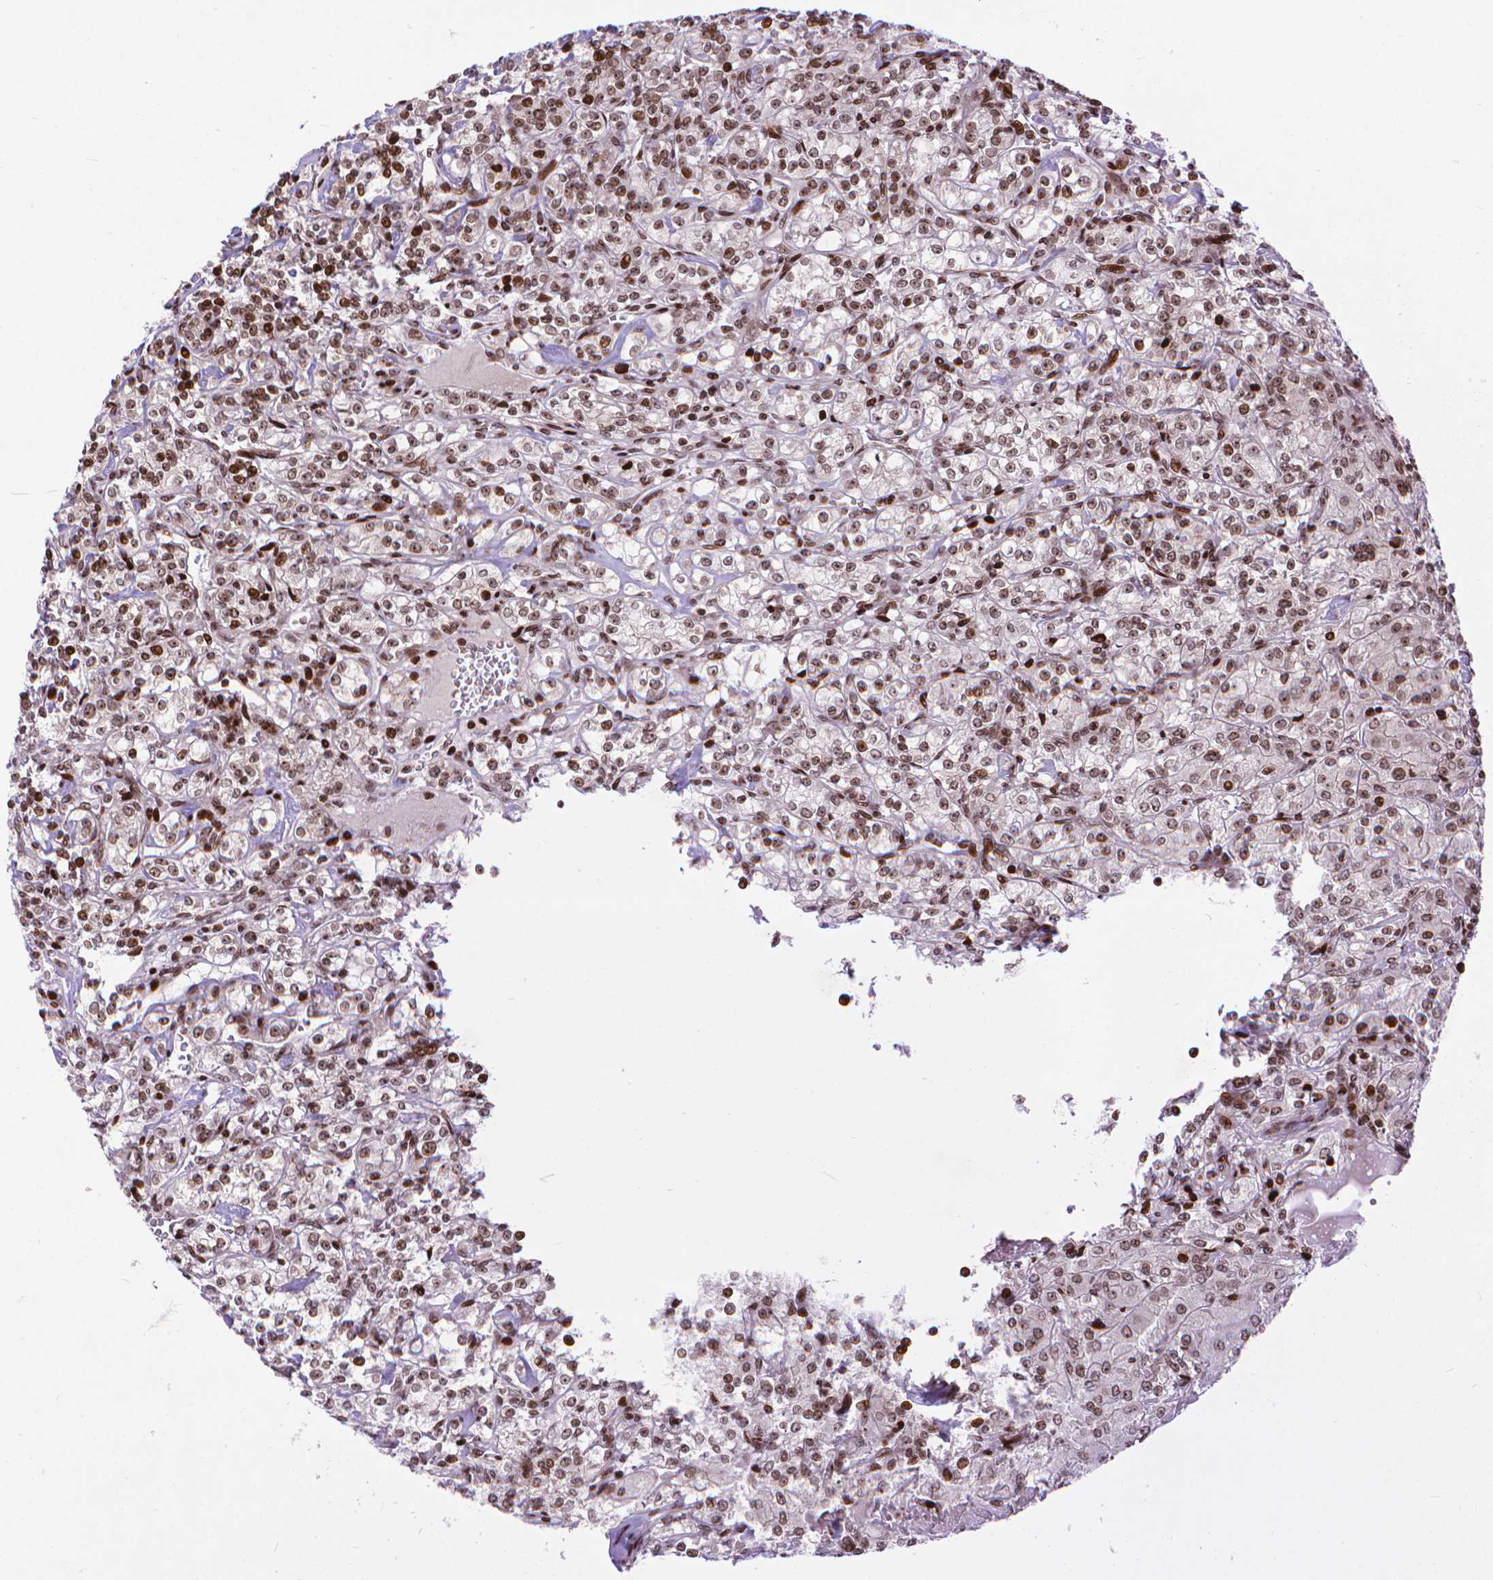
{"staining": {"intensity": "moderate", "quantity": "<25%", "location": "nuclear"}, "tissue": "renal cancer", "cell_type": "Tumor cells", "image_type": "cancer", "snomed": [{"axis": "morphology", "description": "Adenocarcinoma, NOS"}, {"axis": "topography", "description": "Kidney"}], "caption": "About <25% of tumor cells in human adenocarcinoma (renal) demonstrate moderate nuclear protein expression as visualized by brown immunohistochemical staining.", "gene": "AMER1", "patient": {"sex": "male", "age": 77}}